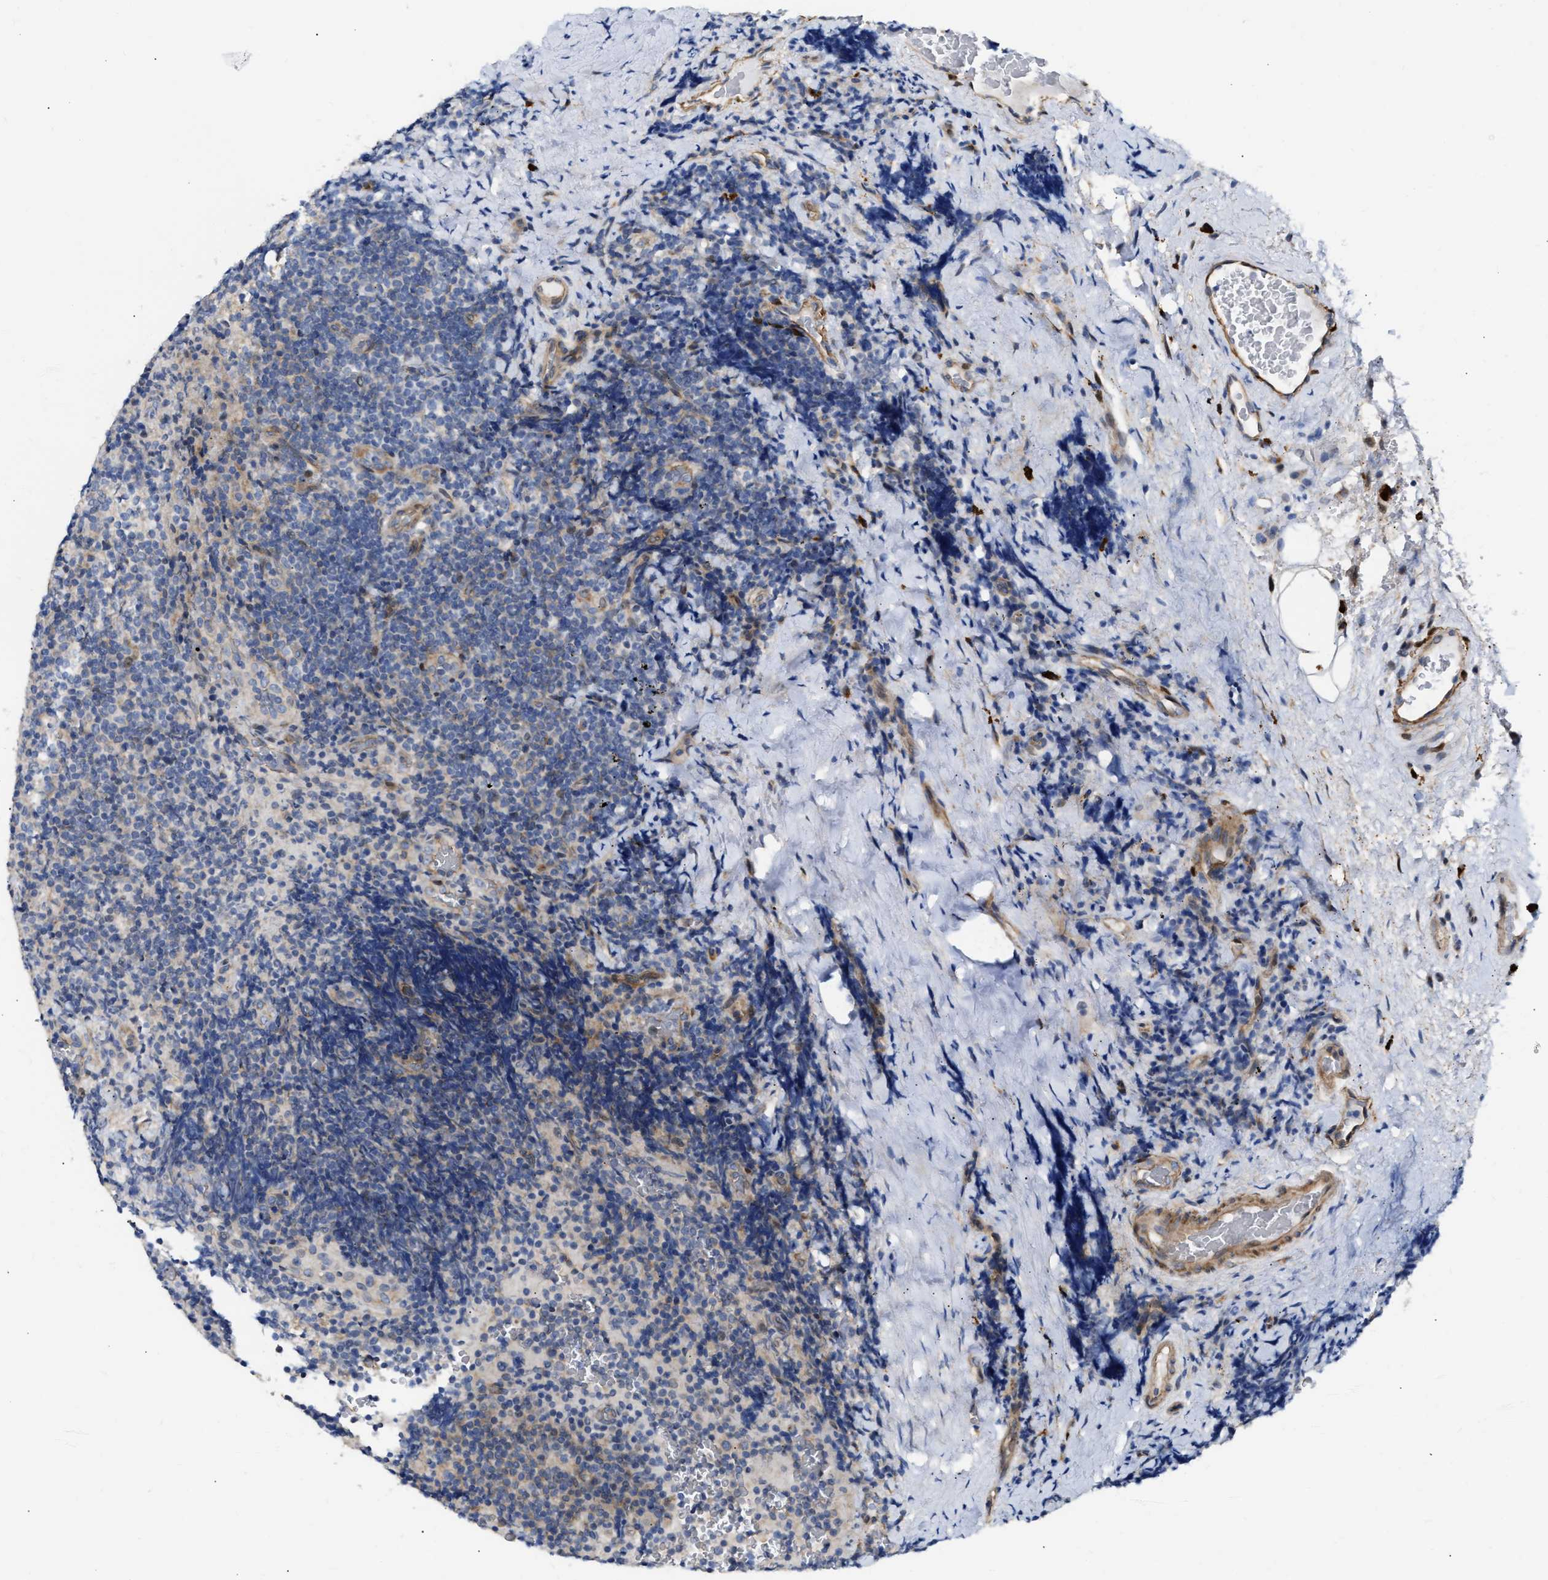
{"staining": {"intensity": "negative", "quantity": "none", "location": "none"}, "tissue": "lymphoma", "cell_type": "Tumor cells", "image_type": "cancer", "snomed": [{"axis": "morphology", "description": "Malignant lymphoma, non-Hodgkin's type, High grade"}, {"axis": "topography", "description": "Tonsil"}], "caption": "IHC of high-grade malignant lymphoma, non-Hodgkin's type reveals no staining in tumor cells.", "gene": "FHL1", "patient": {"sex": "female", "age": 36}}